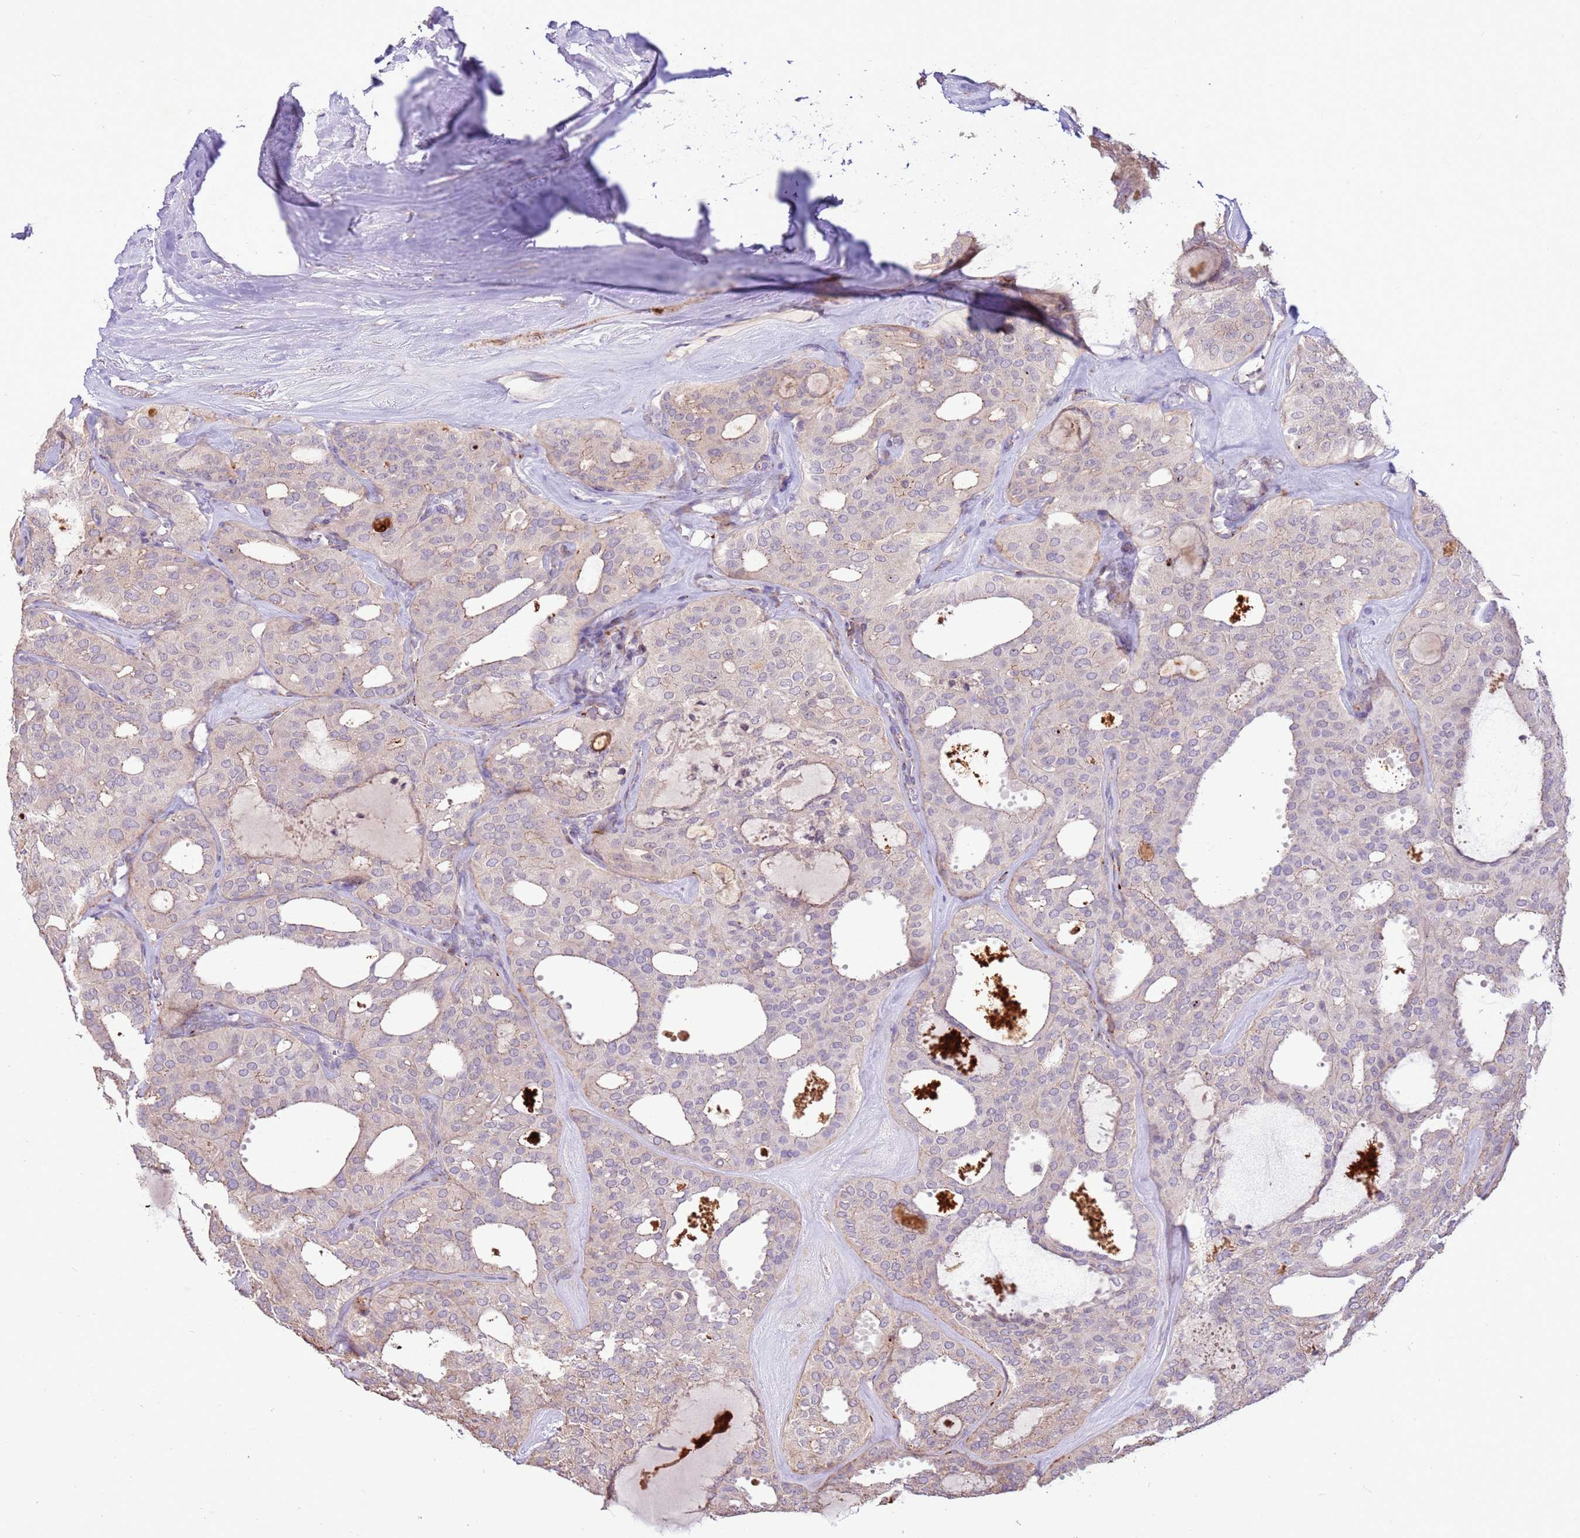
{"staining": {"intensity": "negative", "quantity": "none", "location": "none"}, "tissue": "thyroid cancer", "cell_type": "Tumor cells", "image_type": "cancer", "snomed": [{"axis": "morphology", "description": "Follicular adenoma carcinoma, NOS"}, {"axis": "topography", "description": "Thyroid gland"}], "caption": "This is an immunohistochemistry (IHC) image of human thyroid cancer. There is no staining in tumor cells.", "gene": "LGI4", "patient": {"sex": "male", "age": 75}}